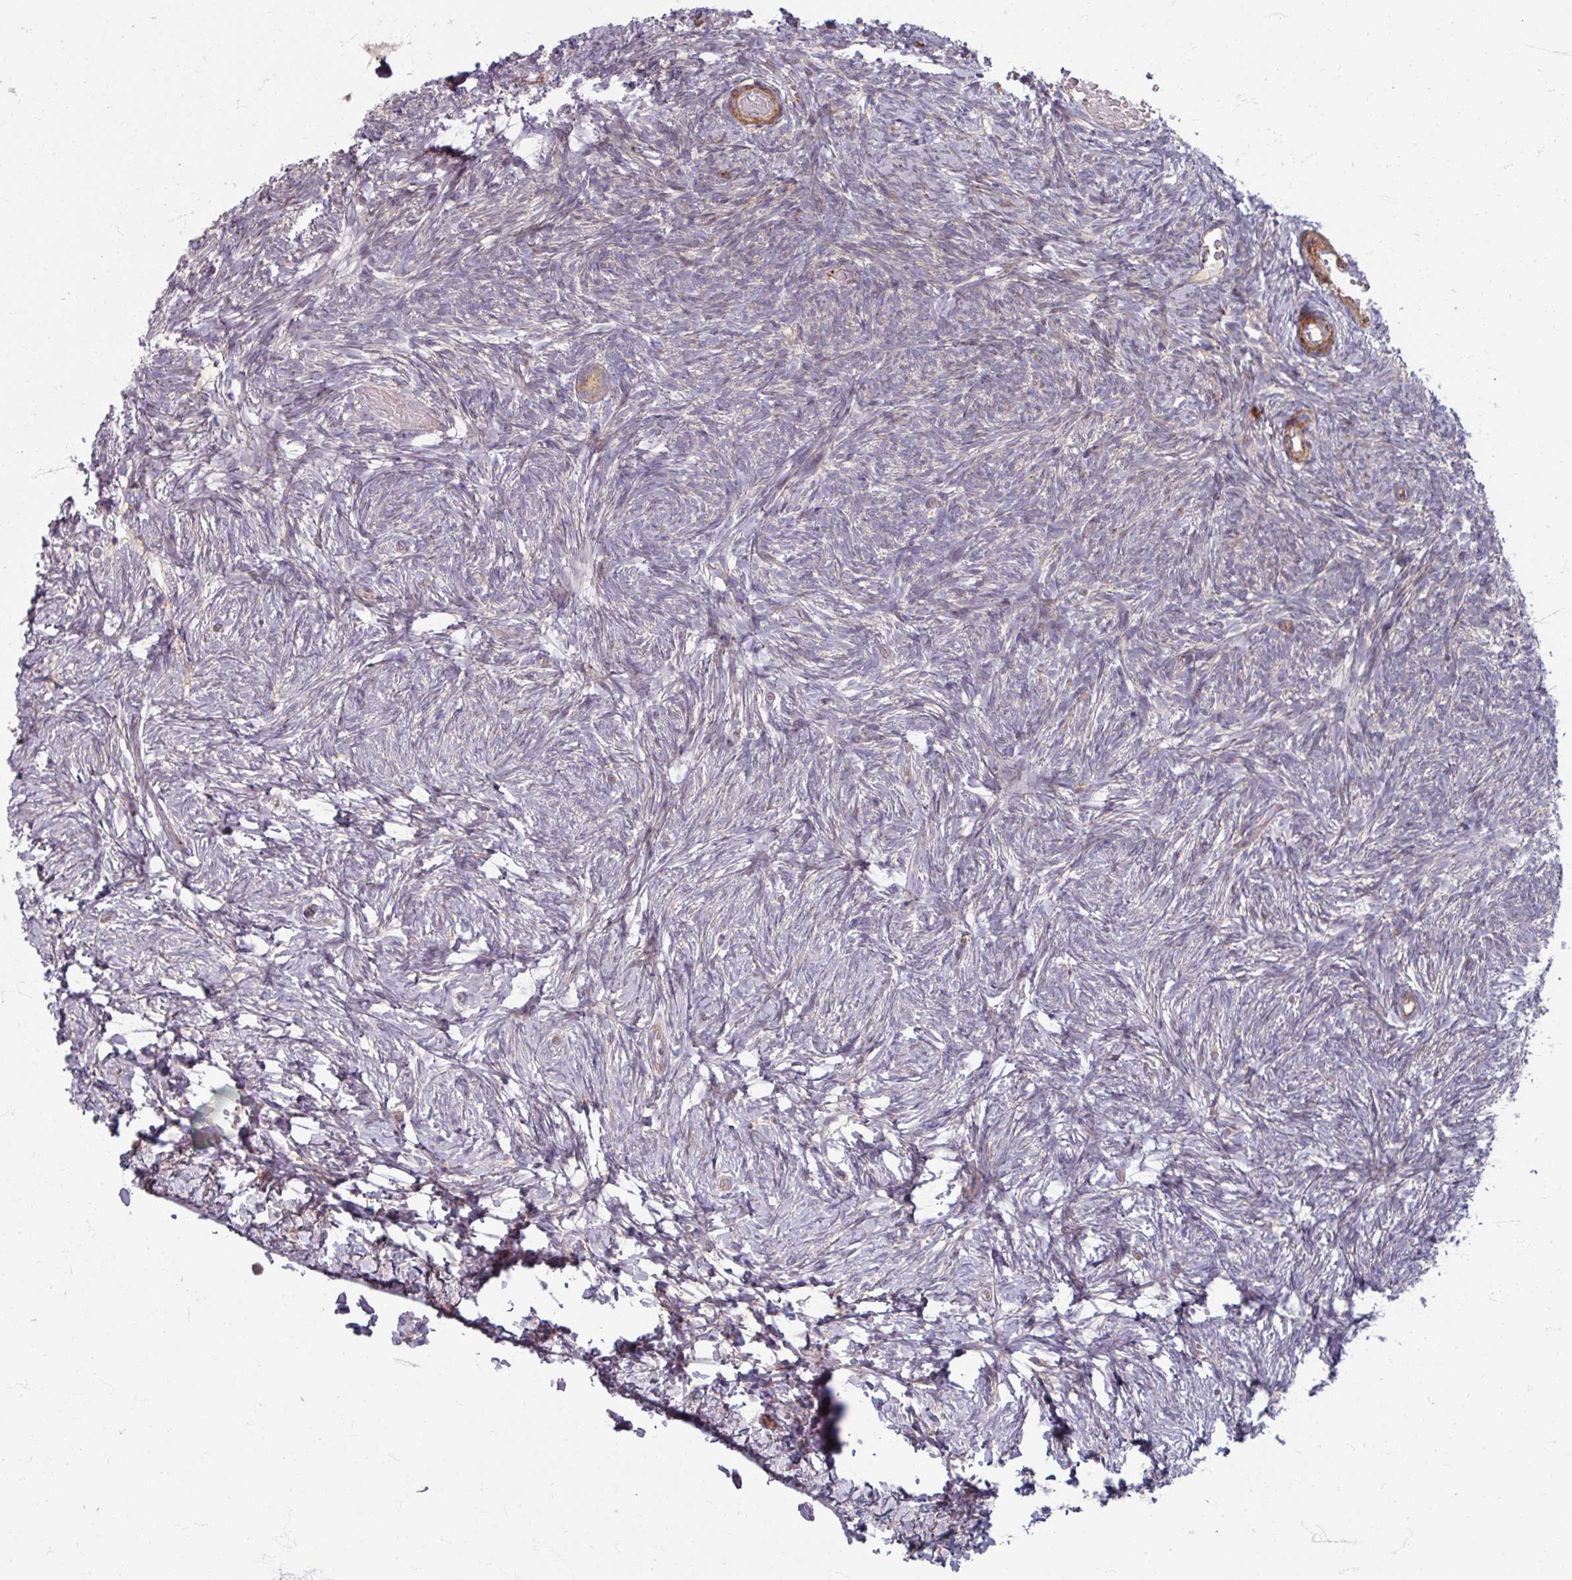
{"staining": {"intensity": "negative", "quantity": "none", "location": "none"}, "tissue": "ovary", "cell_type": "Follicle cells", "image_type": "normal", "snomed": [{"axis": "morphology", "description": "Normal tissue, NOS"}, {"axis": "topography", "description": "Ovary"}], "caption": "A histopathology image of ovary stained for a protein shows no brown staining in follicle cells. (DAB IHC, high magnification).", "gene": "GABARAPL1", "patient": {"sex": "female", "age": 39}}